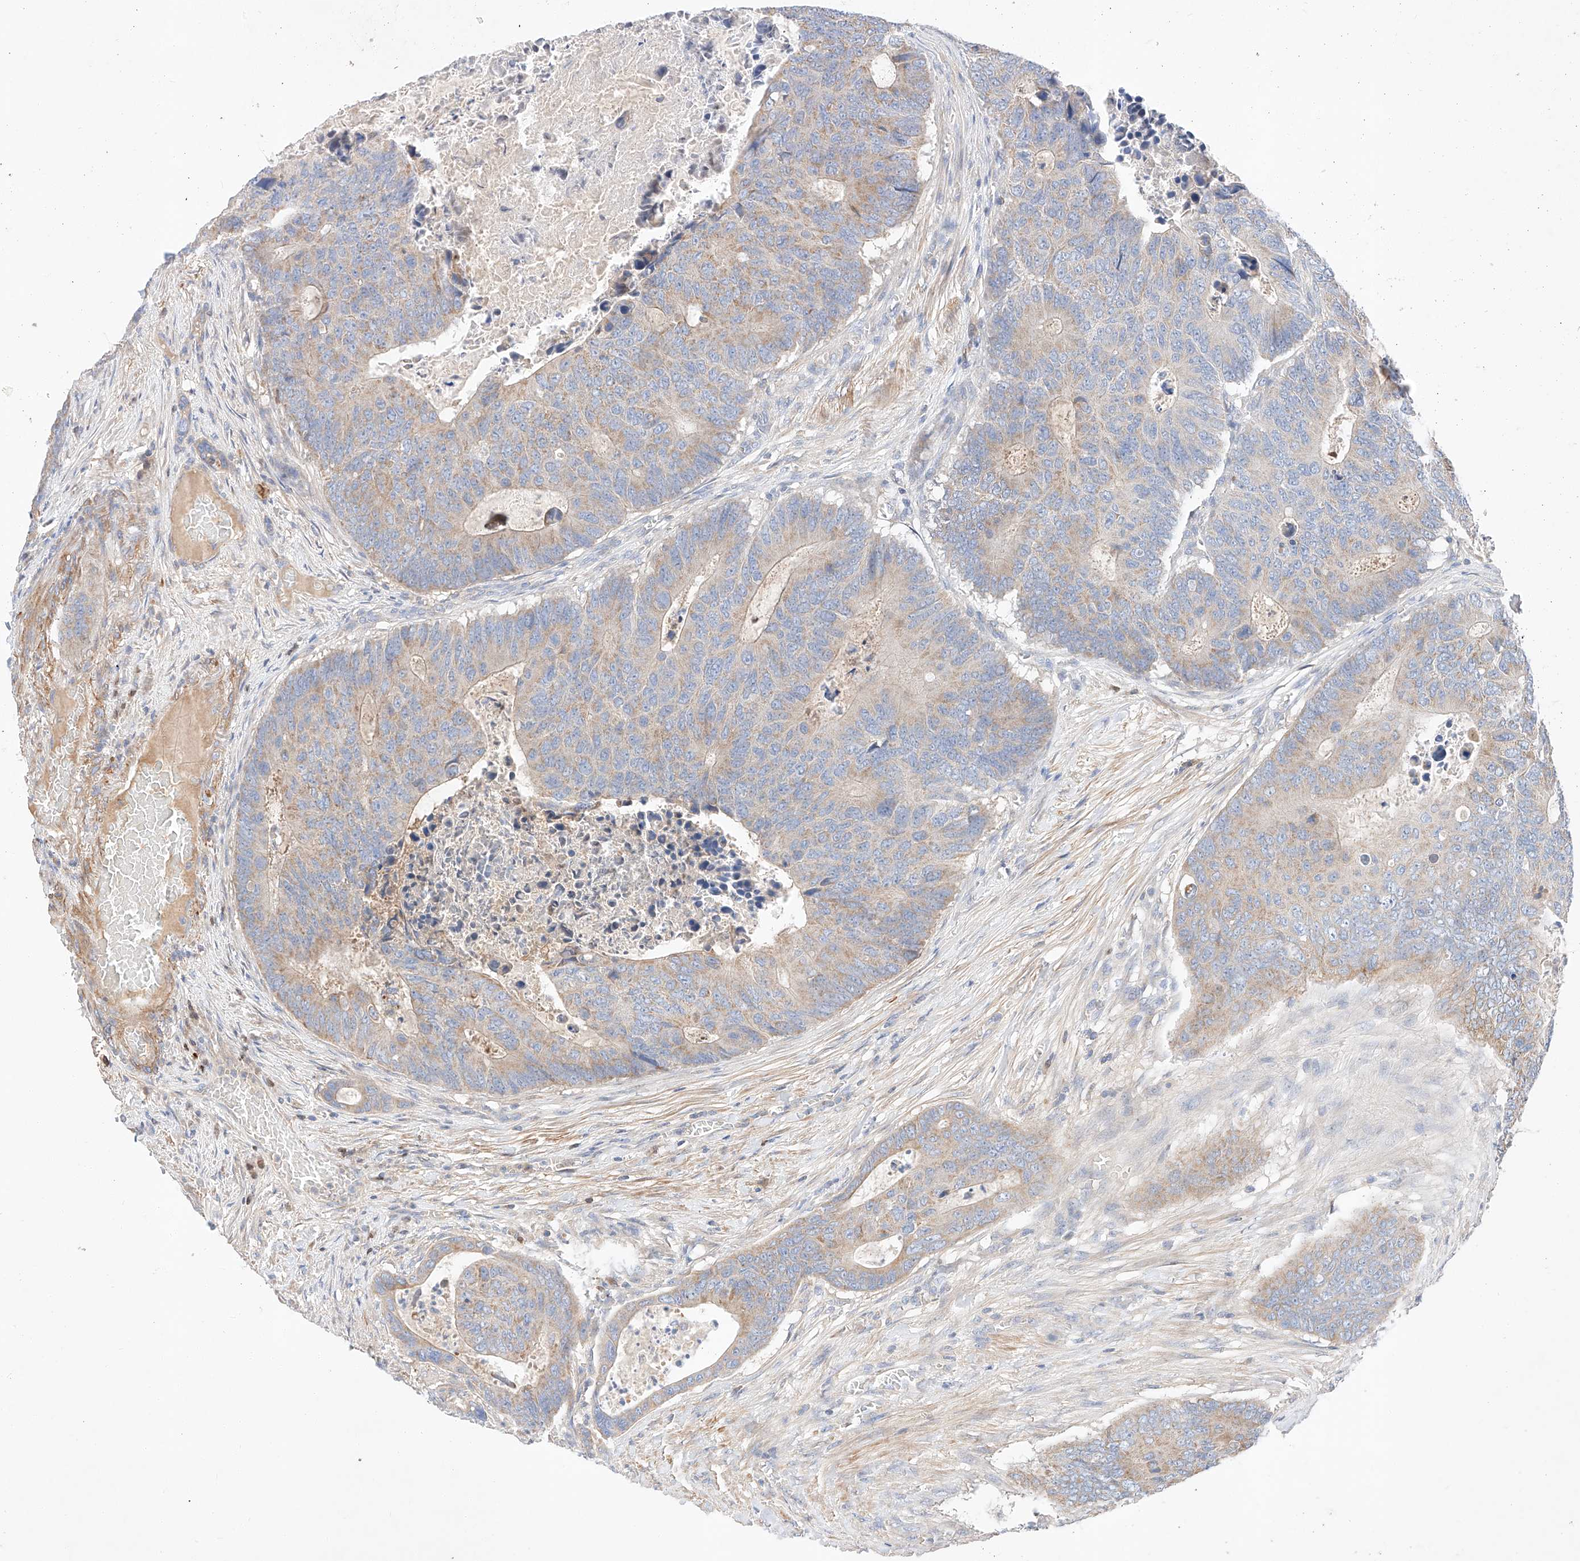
{"staining": {"intensity": "weak", "quantity": "25%-75%", "location": "cytoplasmic/membranous"}, "tissue": "colorectal cancer", "cell_type": "Tumor cells", "image_type": "cancer", "snomed": [{"axis": "morphology", "description": "Adenocarcinoma, NOS"}, {"axis": "topography", "description": "Colon"}], "caption": "Protein staining of colorectal adenocarcinoma tissue demonstrates weak cytoplasmic/membranous staining in approximately 25%-75% of tumor cells.", "gene": "C6orf118", "patient": {"sex": "male", "age": 87}}